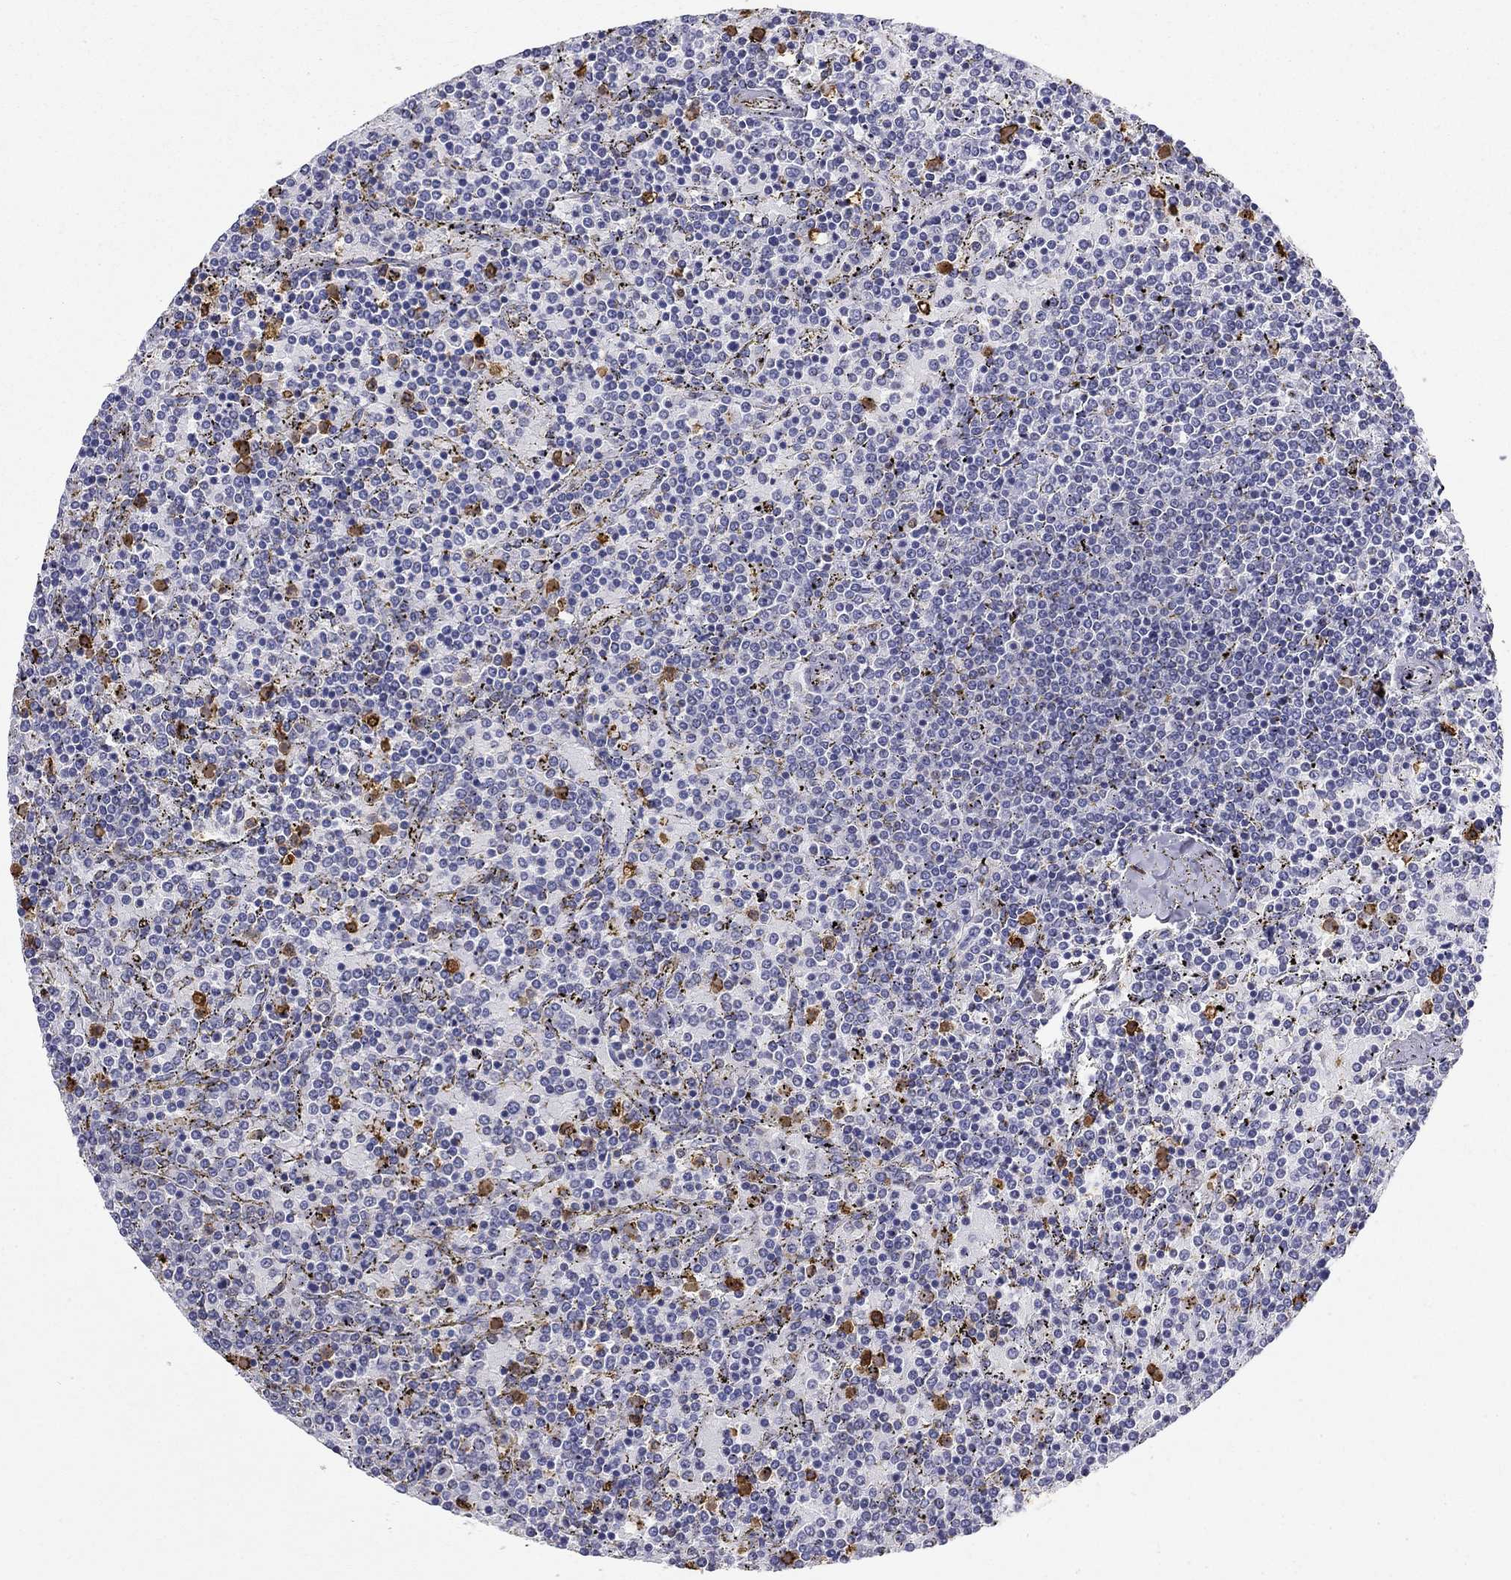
{"staining": {"intensity": "negative", "quantity": "none", "location": "none"}, "tissue": "lymphoma", "cell_type": "Tumor cells", "image_type": "cancer", "snomed": [{"axis": "morphology", "description": "Malignant lymphoma, non-Hodgkin's type, Low grade"}, {"axis": "topography", "description": "Spleen"}], "caption": "The photomicrograph displays no significant positivity in tumor cells of low-grade malignant lymphoma, non-Hodgkin's type. (DAB immunohistochemistry (IHC) with hematoxylin counter stain).", "gene": "IGSF8", "patient": {"sex": "female", "age": 77}}